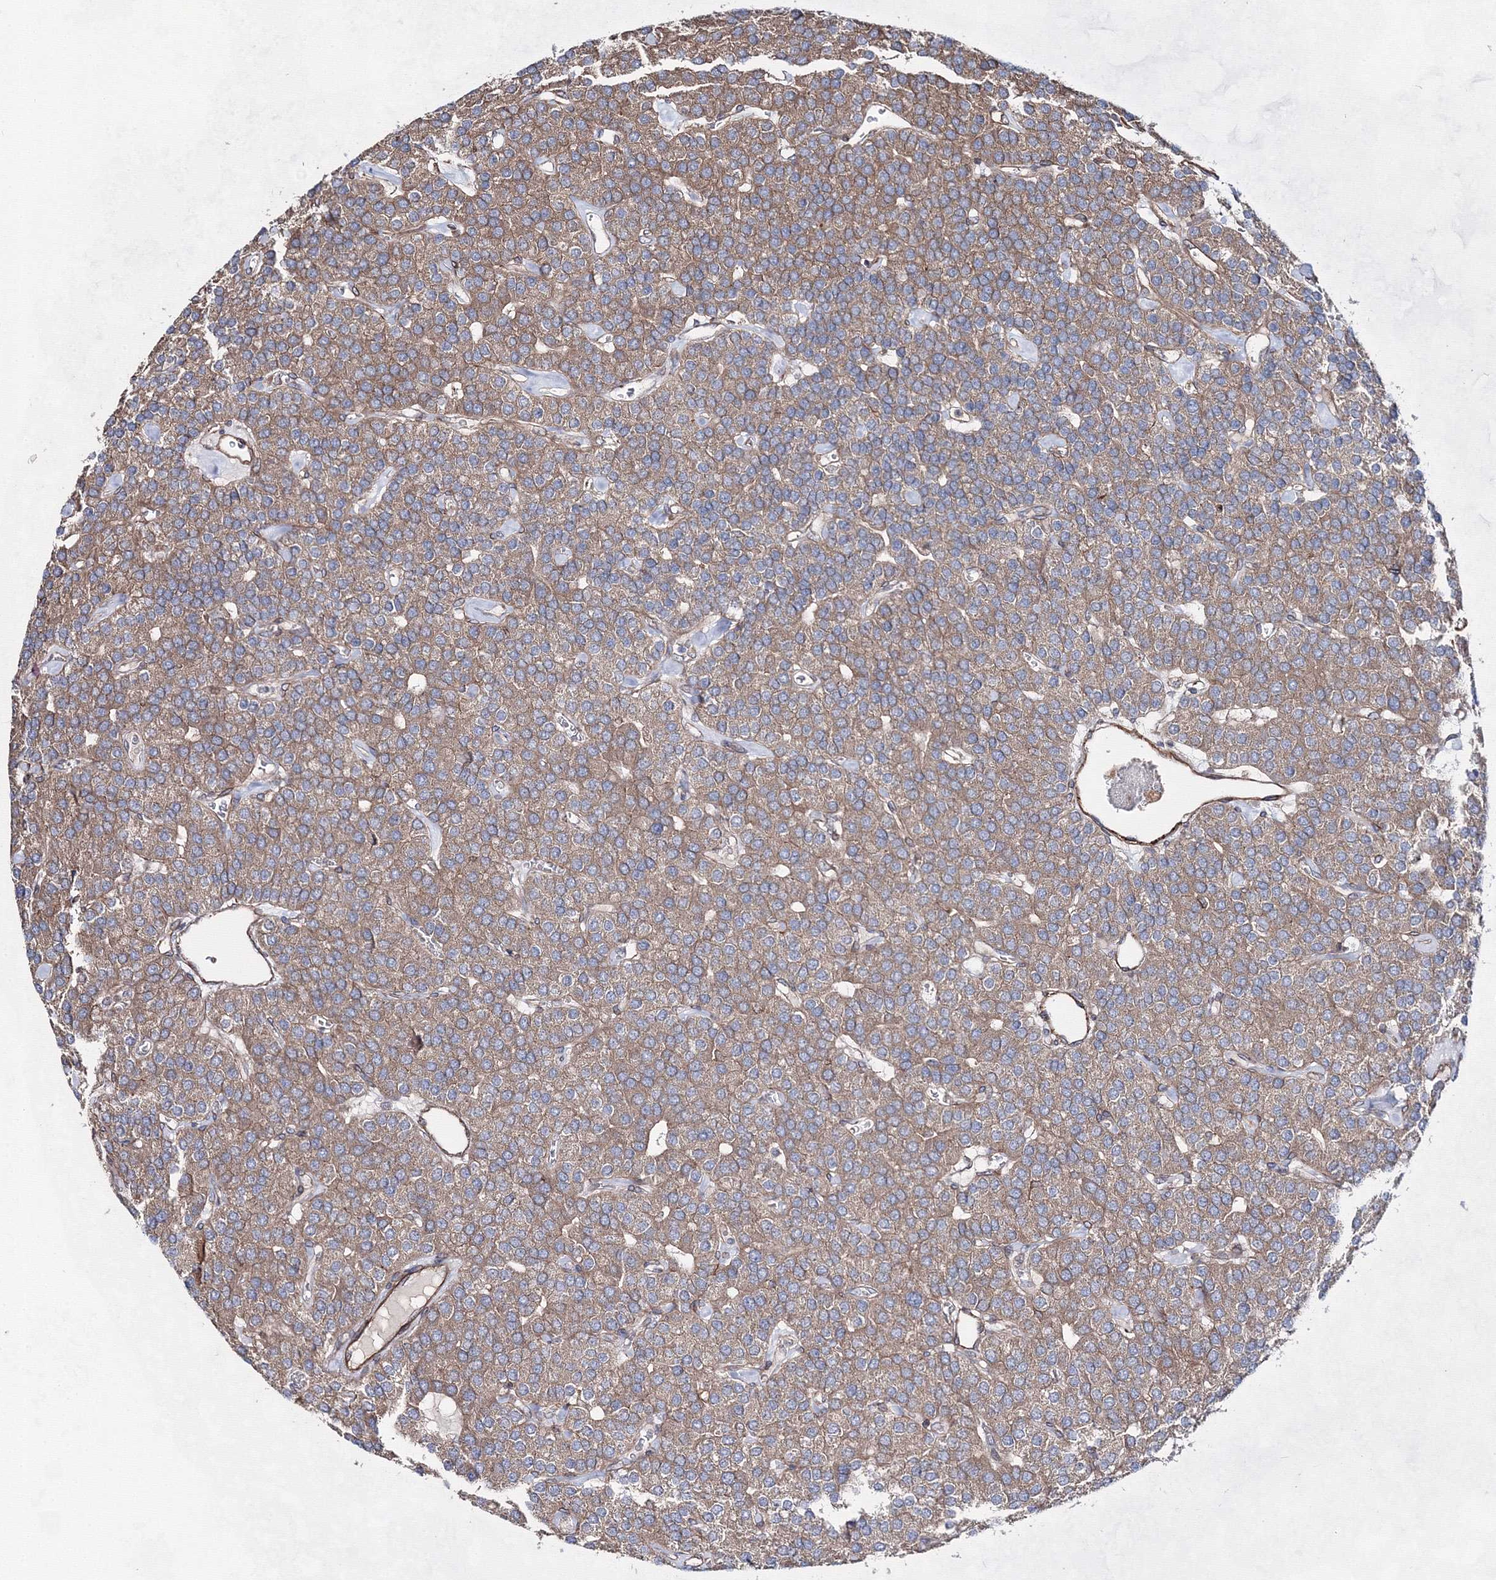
{"staining": {"intensity": "weak", "quantity": ">75%", "location": "cytoplasmic/membranous"}, "tissue": "parathyroid gland", "cell_type": "Glandular cells", "image_type": "normal", "snomed": [{"axis": "morphology", "description": "Normal tissue, NOS"}, {"axis": "morphology", "description": "Adenoma, NOS"}, {"axis": "topography", "description": "Parathyroid gland"}], "caption": "Immunohistochemistry (IHC) micrograph of benign parathyroid gland: human parathyroid gland stained using immunohistochemistry (IHC) shows low levels of weak protein expression localized specifically in the cytoplasmic/membranous of glandular cells, appearing as a cytoplasmic/membranous brown color.", "gene": "EXOC6", "patient": {"sex": "female", "age": 86}}